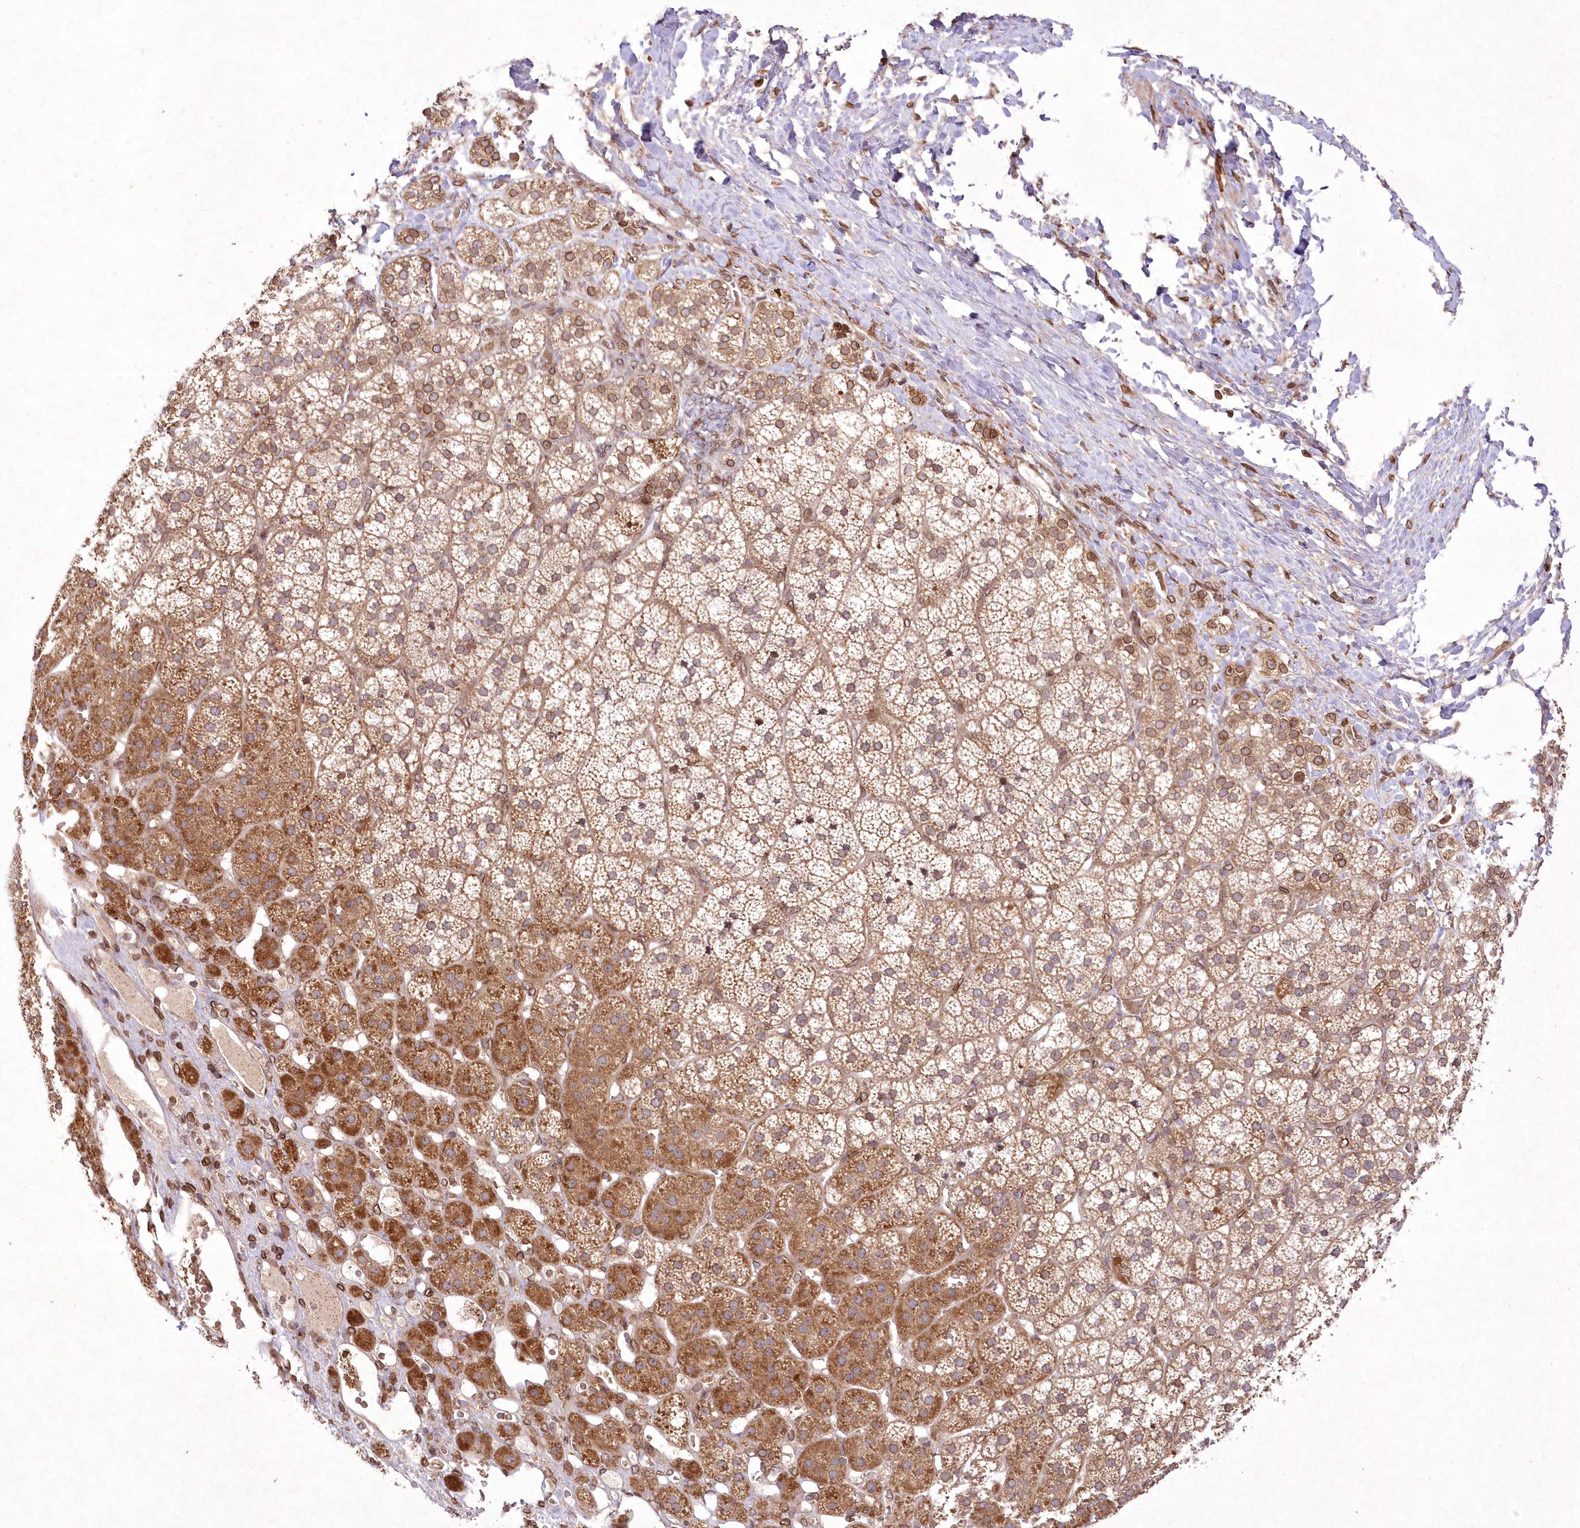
{"staining": {"intensity": "moderate", "quantity": ">75%", "location": "cytoplasmic/membranous,nuclear"}, "tissue": "adrenal gland", "cell_type": "Glandular cells", "image_type": "normal", "snomed": [{"axis": "morphology", "description": "Normal tissue, NOS"}, {"axis": "topography", "description": "Adrenal gland"}], "caption": "This histopathology image exhibits immunohistochemistry (IHC) staining of normal human adrenal gland, with medium moderate cytoplasmic/membranous,nuclear positivity in approximately >75% of glandular cells.", "gene": "DNAJC27", "patient": {"sex": "female", "age": 44}}